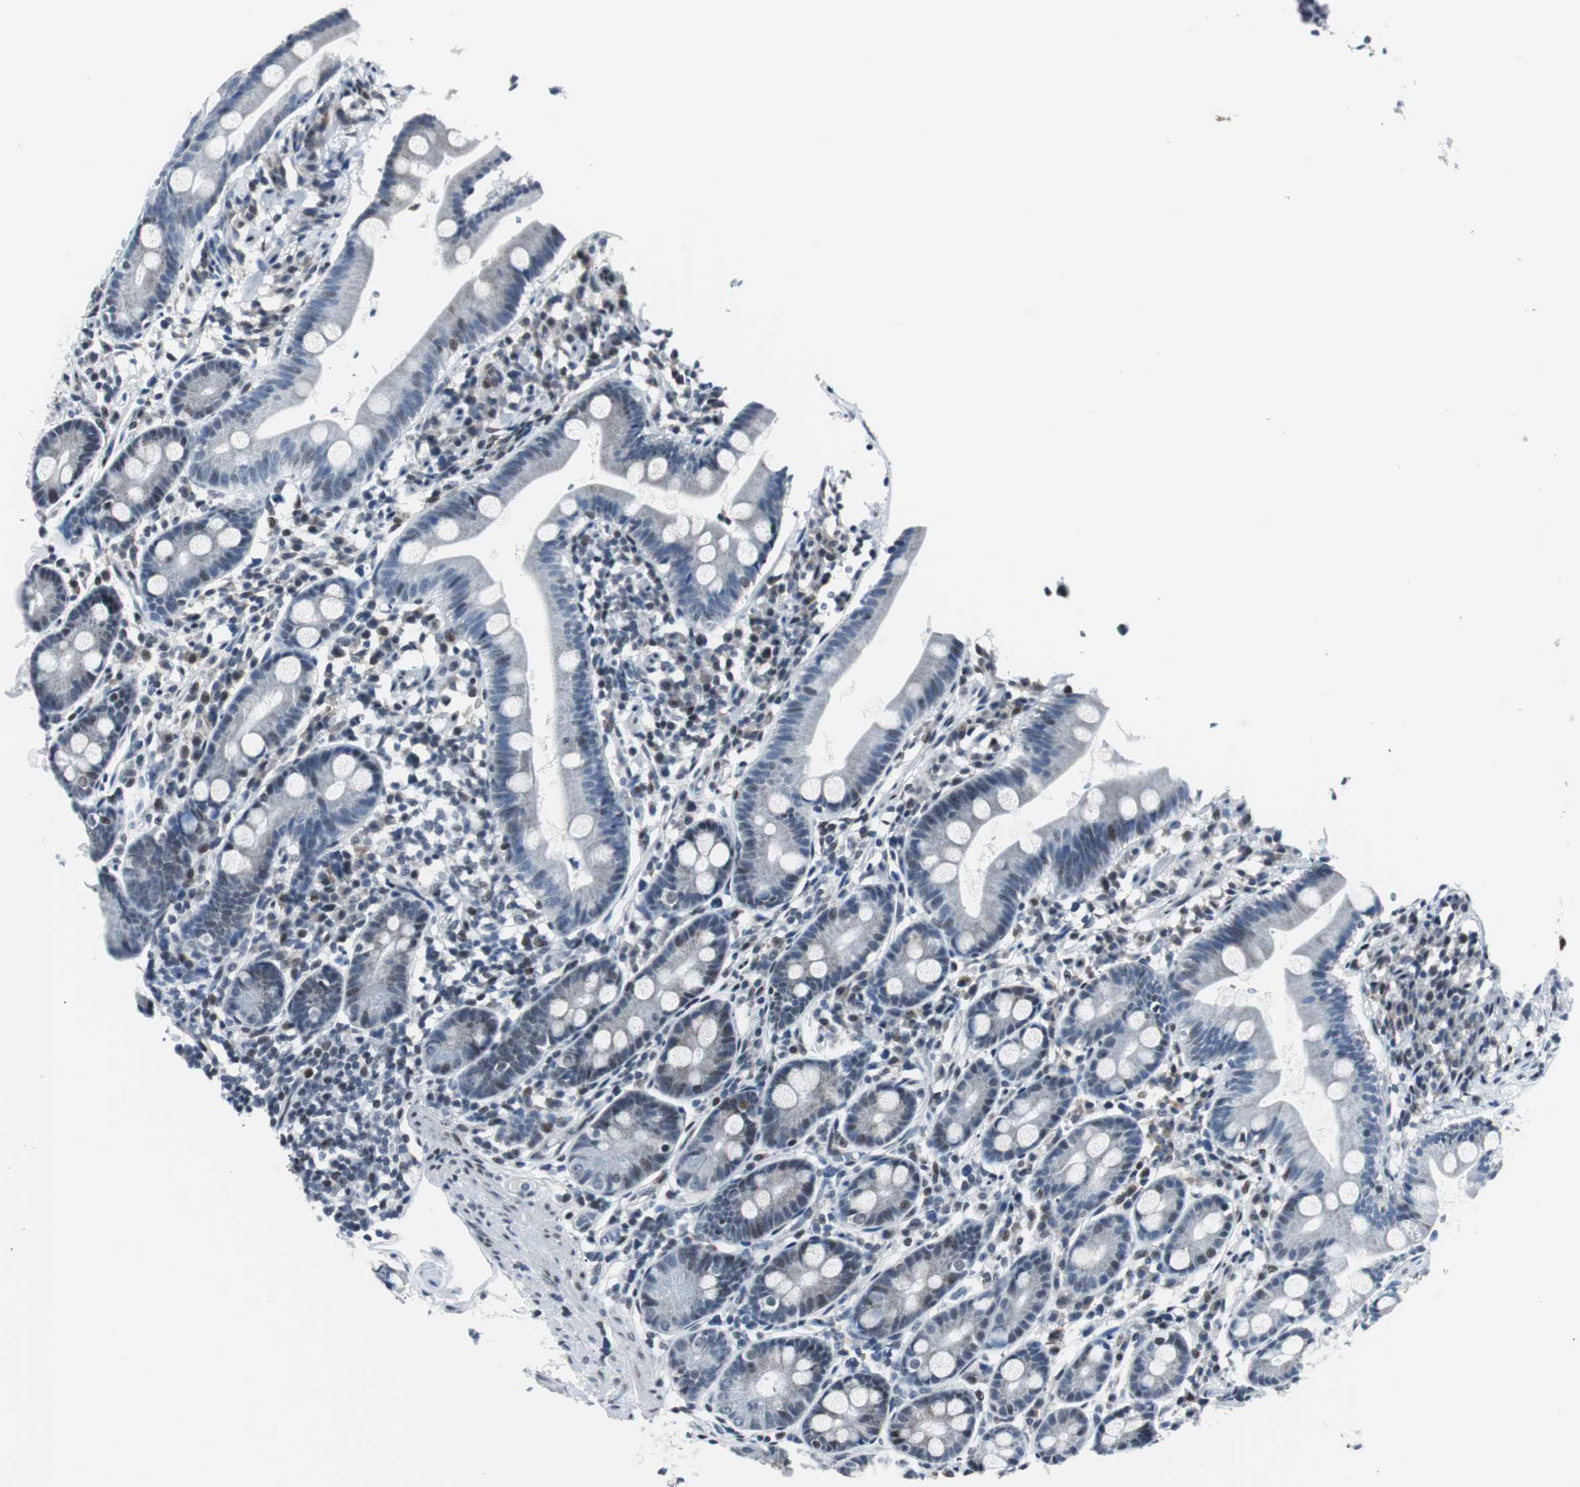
{"staining": {"intensity": "weak", "quantity": "25%-75%", "location": "nuclear"}, "tissue": "duodenum", "cell_type": "Glandular cells", "image_type": "normal", "snomed": [{"axis": "morphology", "description": "Normal tissue, NOS"}, {"axis": "topography", "description": "Duodenum"}], "caption": "This is an image of IHC staining of normal duodenum, which shows weak staining in the nuclear of glandular cells.", "gene": "MTA1", "patient": {"sex": "male", "age": 50}}